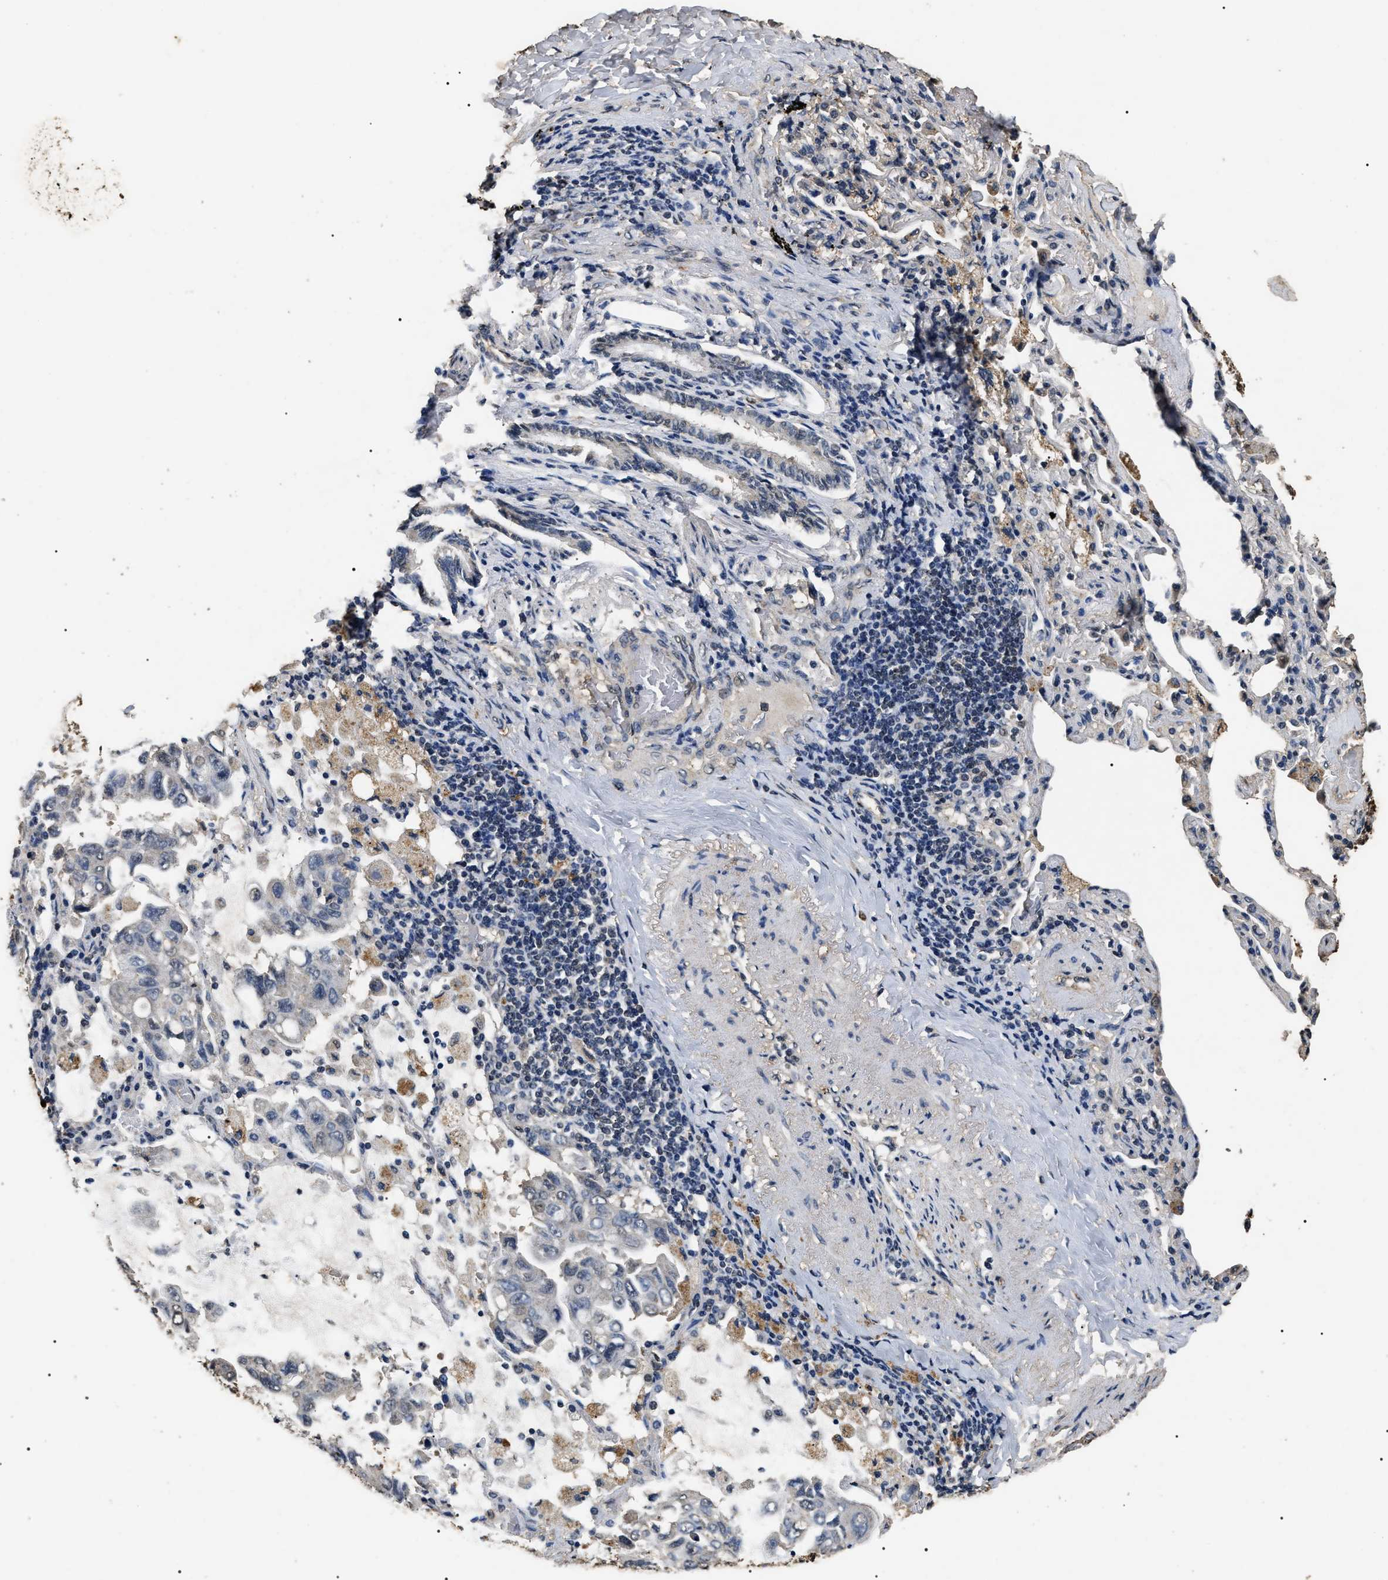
{"staining": {"intensity": "negative", "quantity": "none", "location": "none"}, "tissue": "lung cancer", "cell_type": "Tumor cells", "image_type": "cancer", "snomed": [{"axis": "morphology", "description": "Adenocarcinoma, NOS"}, {"axis": "topography", "description": "Lung"}], "caption": "The histopathology image demonstrates no significant expression in tumor cells of lung adenocarcinoma.", "gene": "ANP32E", "patient": {"sex": "male", "age": 64}}